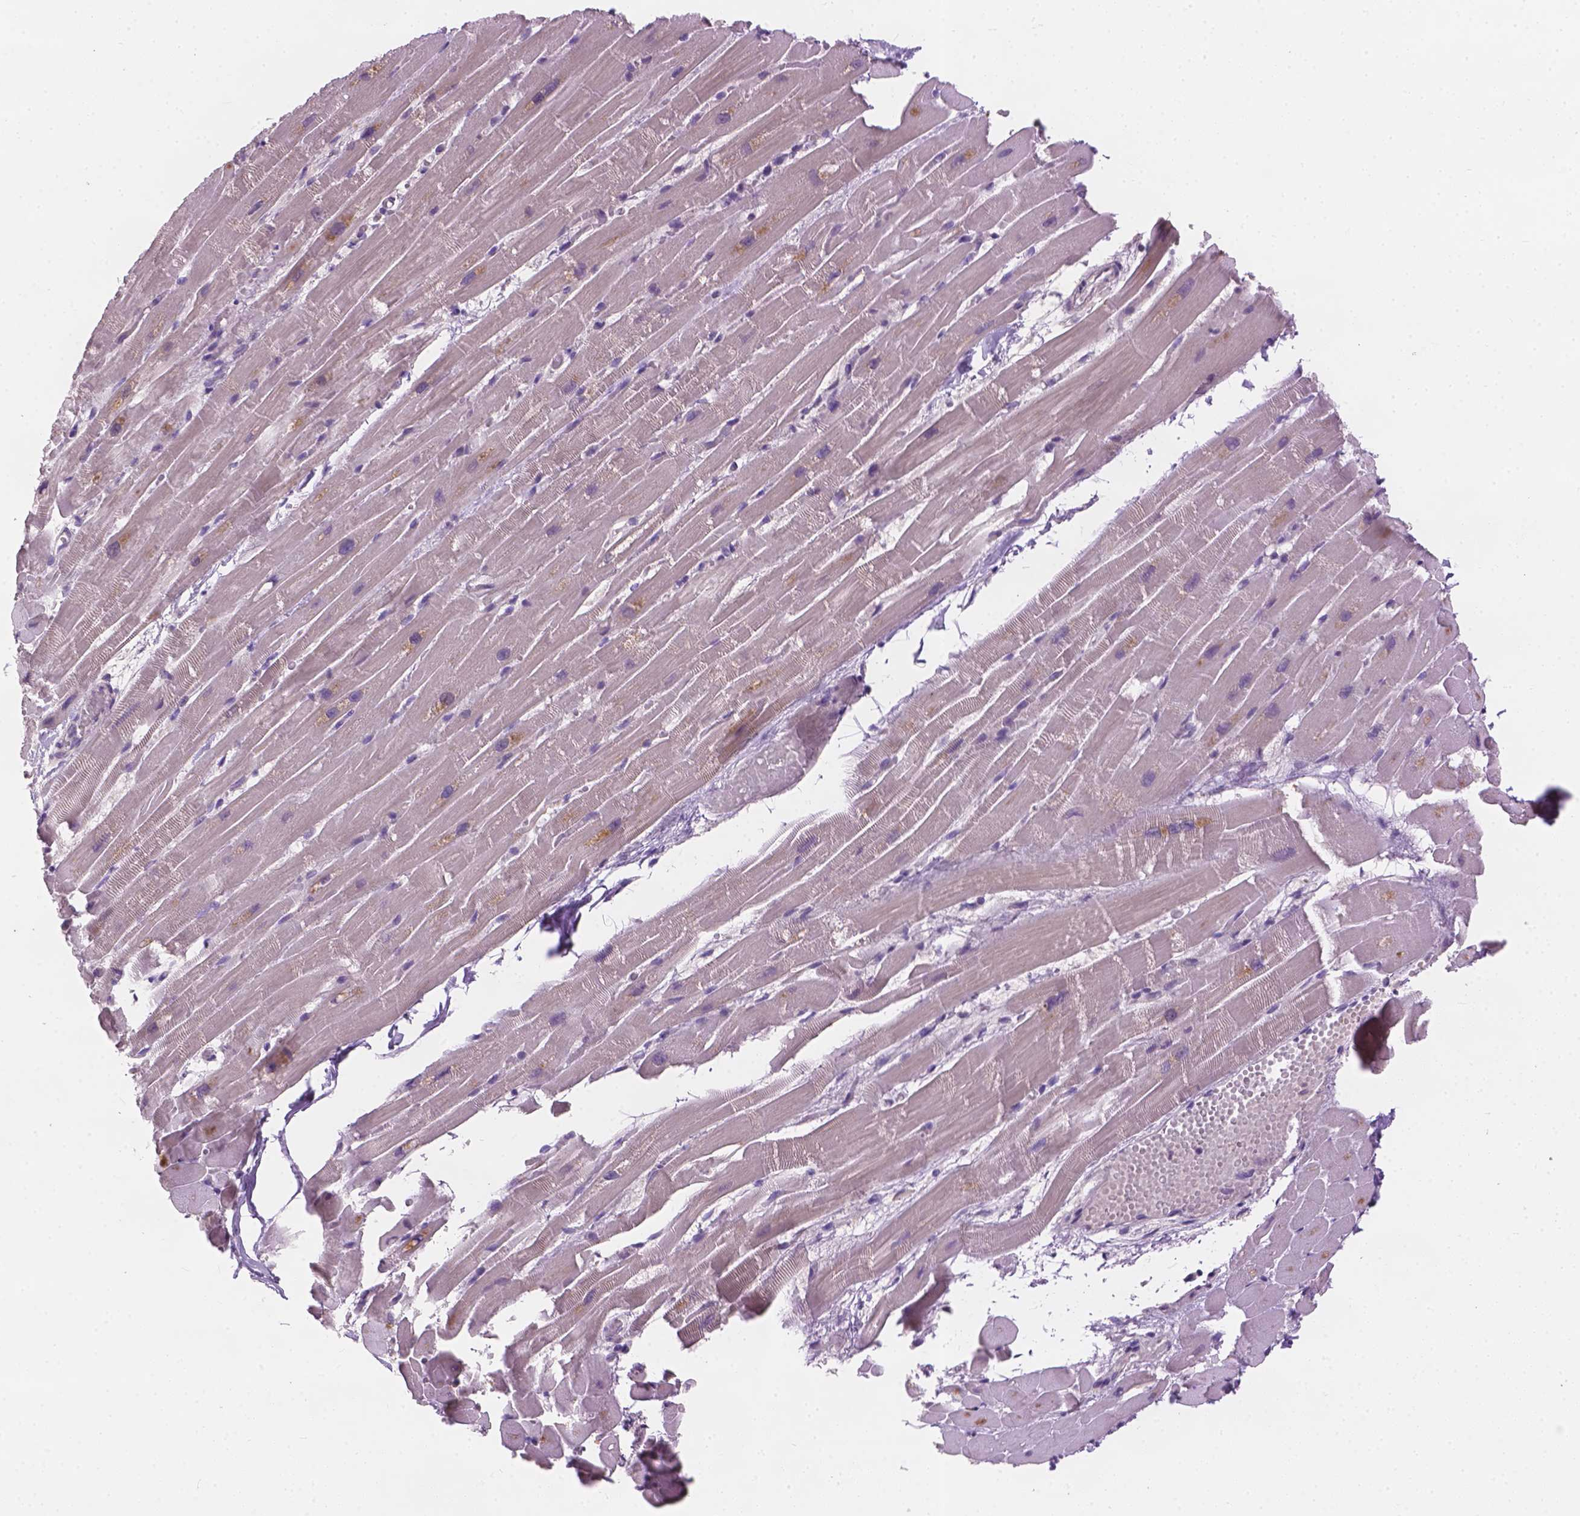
{"staining": {"intensity": "weak", "quantity": "<25%", "location": "cytoplasmic/membranous"}, "tissue": "heart muscle", "cell_type": "Cardiomyocytes", "image_type": "normal", "snomed": [{"axis": "morphology", "description": "Normal tissue, NOS"}, {"axis": "topography", "description": "Heart"}], "caption": "IHC micrograph of normal heart muscle: human heart muscle stained with DAB (3,3'-diaminobenzidine) displays no significant protein expression in cardiomyocytes.", "gene": "KRT17", "patient": {"sex": "male", "age": 37}}